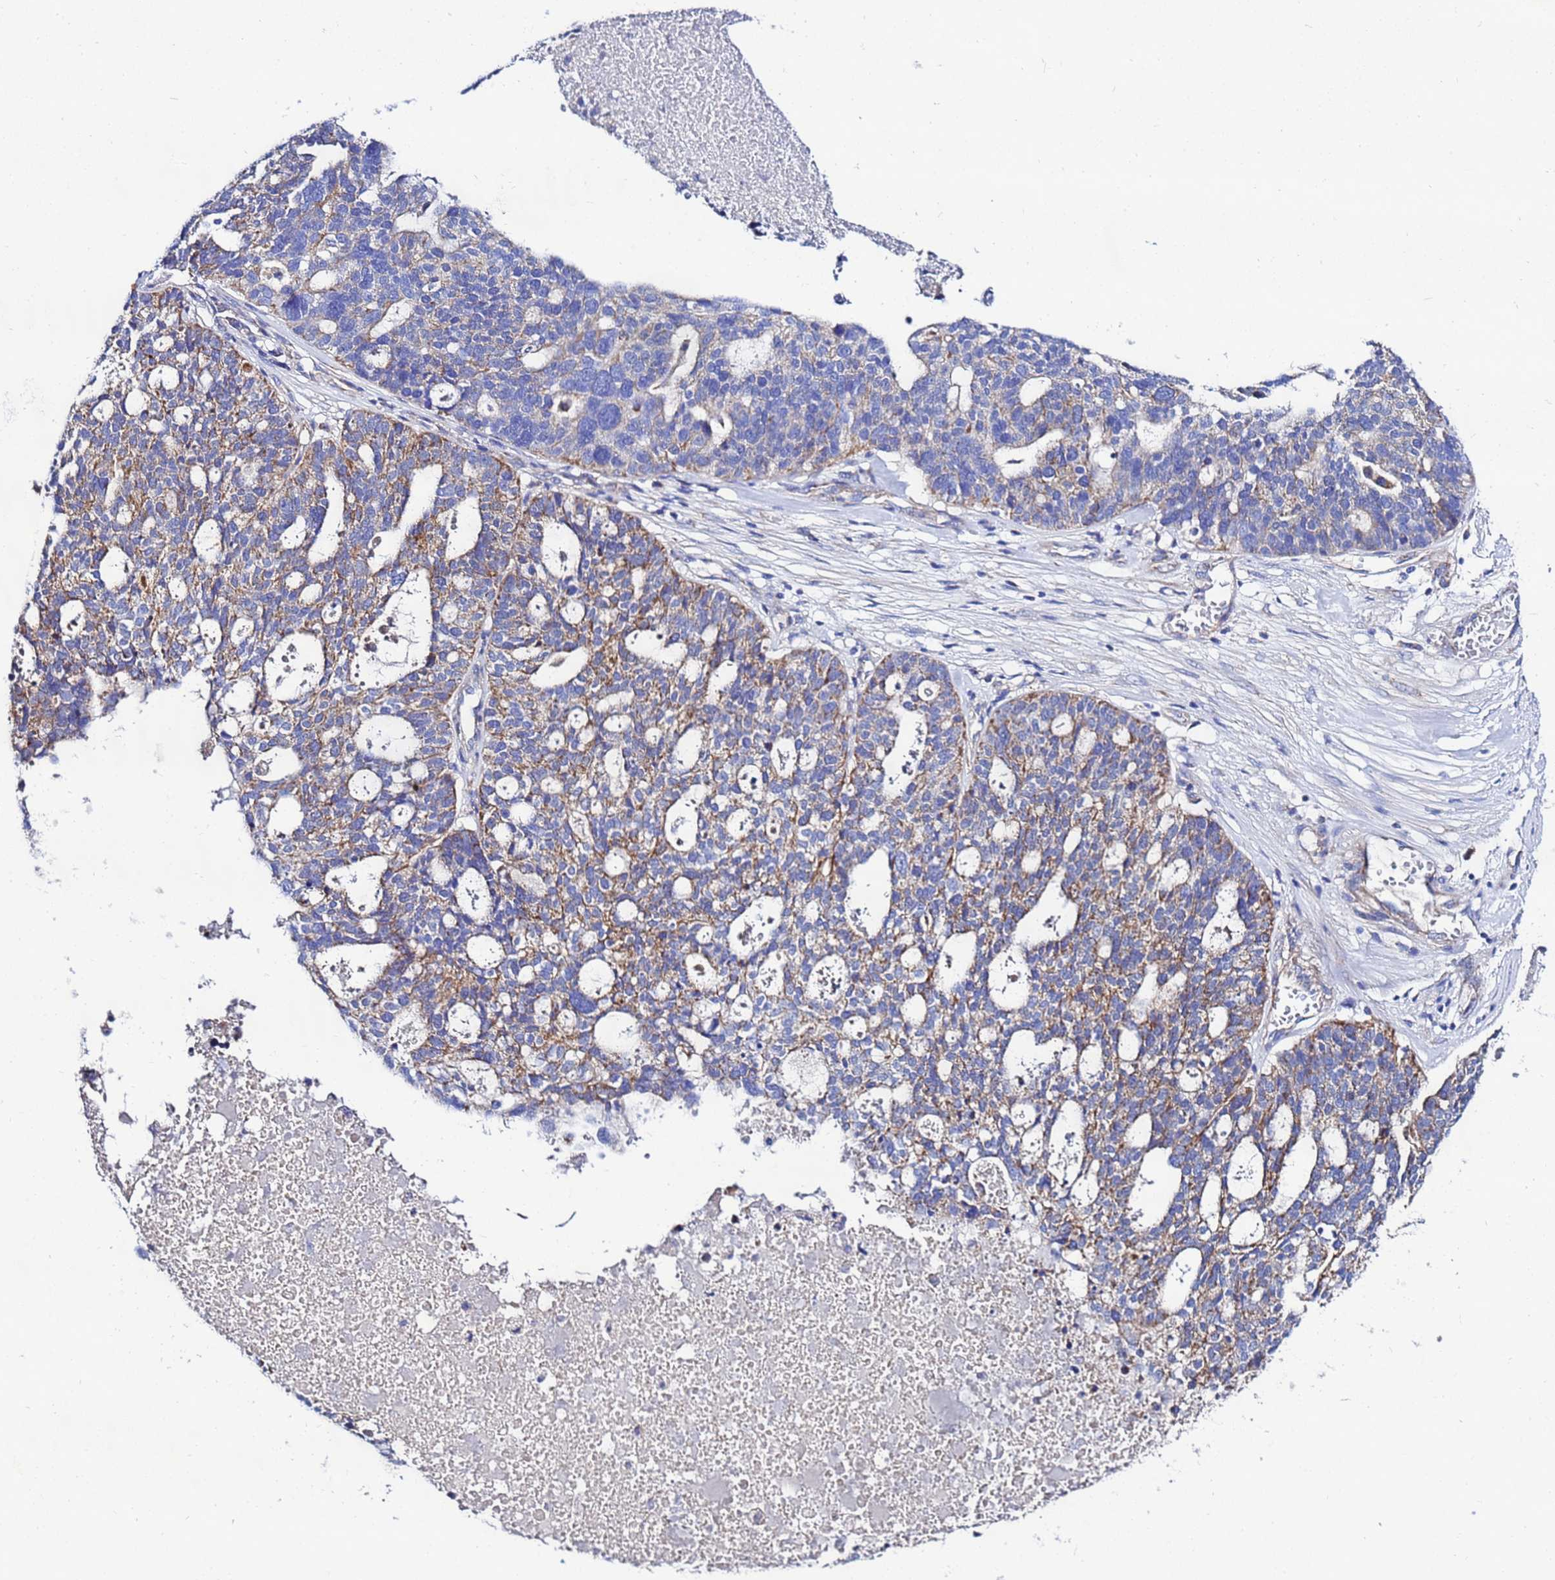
{"staining": {"intensity": "moderate", "quantity": "25%-75%", "location": "cytoplasmic/membranous"}, "tissue": "ovarian cancer", "cell_type": "Tumor cells", "image_type": "cancer", "snomed": [{"axis": "morphology", "description": "Cystadenocarcinoma, serous, NOS"}, {"axis": "topography", "description": "Ovary"}], "caption": "Moderate cytoplasmic/membranous positivity is seen in about 25%-75% of tumor cells in ovarian serous cystadenocarcinoma.", "gene": "FAHD2A", "patient": {"sex": "female", "age": 59}}